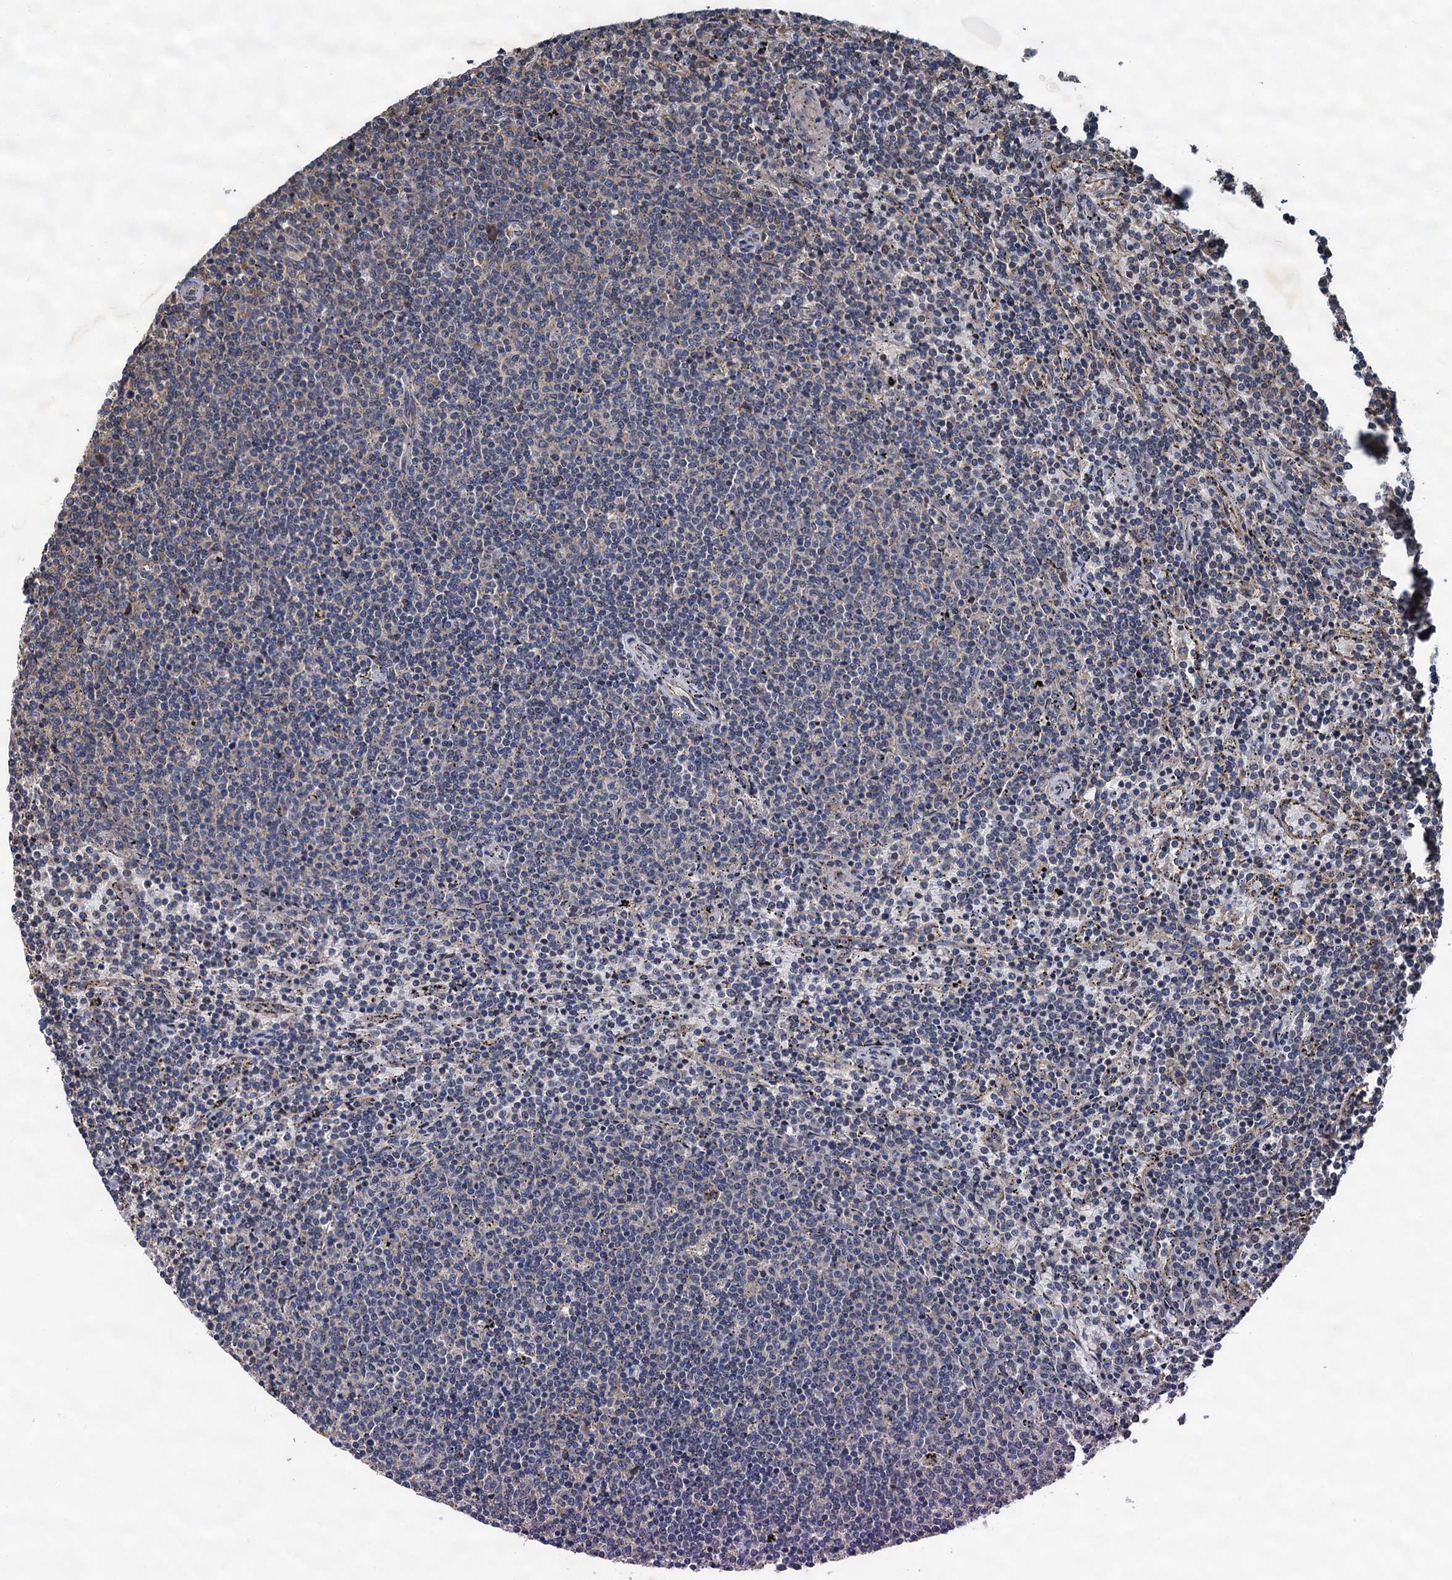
{"staining": {"intensity": "weak", "quantity": "<25%", "location": "cytoplasmic/membranous"}, "tissue": "lymphoma", "cell_type": "Tumor cells", "image_type": "cancer", "snomed": [{"axis": "morphology", "description": "Malignant lymphoma, non-Hodgkin's type, Low grade"}, {"axis": "topography", "description": "Spleen"}], "caption": "There is no significant staining in tumor cells of malignant lymphoma, non-Hodgkin's type (low-grade).", "gene": "LINS1", "patient": {"sex": "female", "age": 50}}